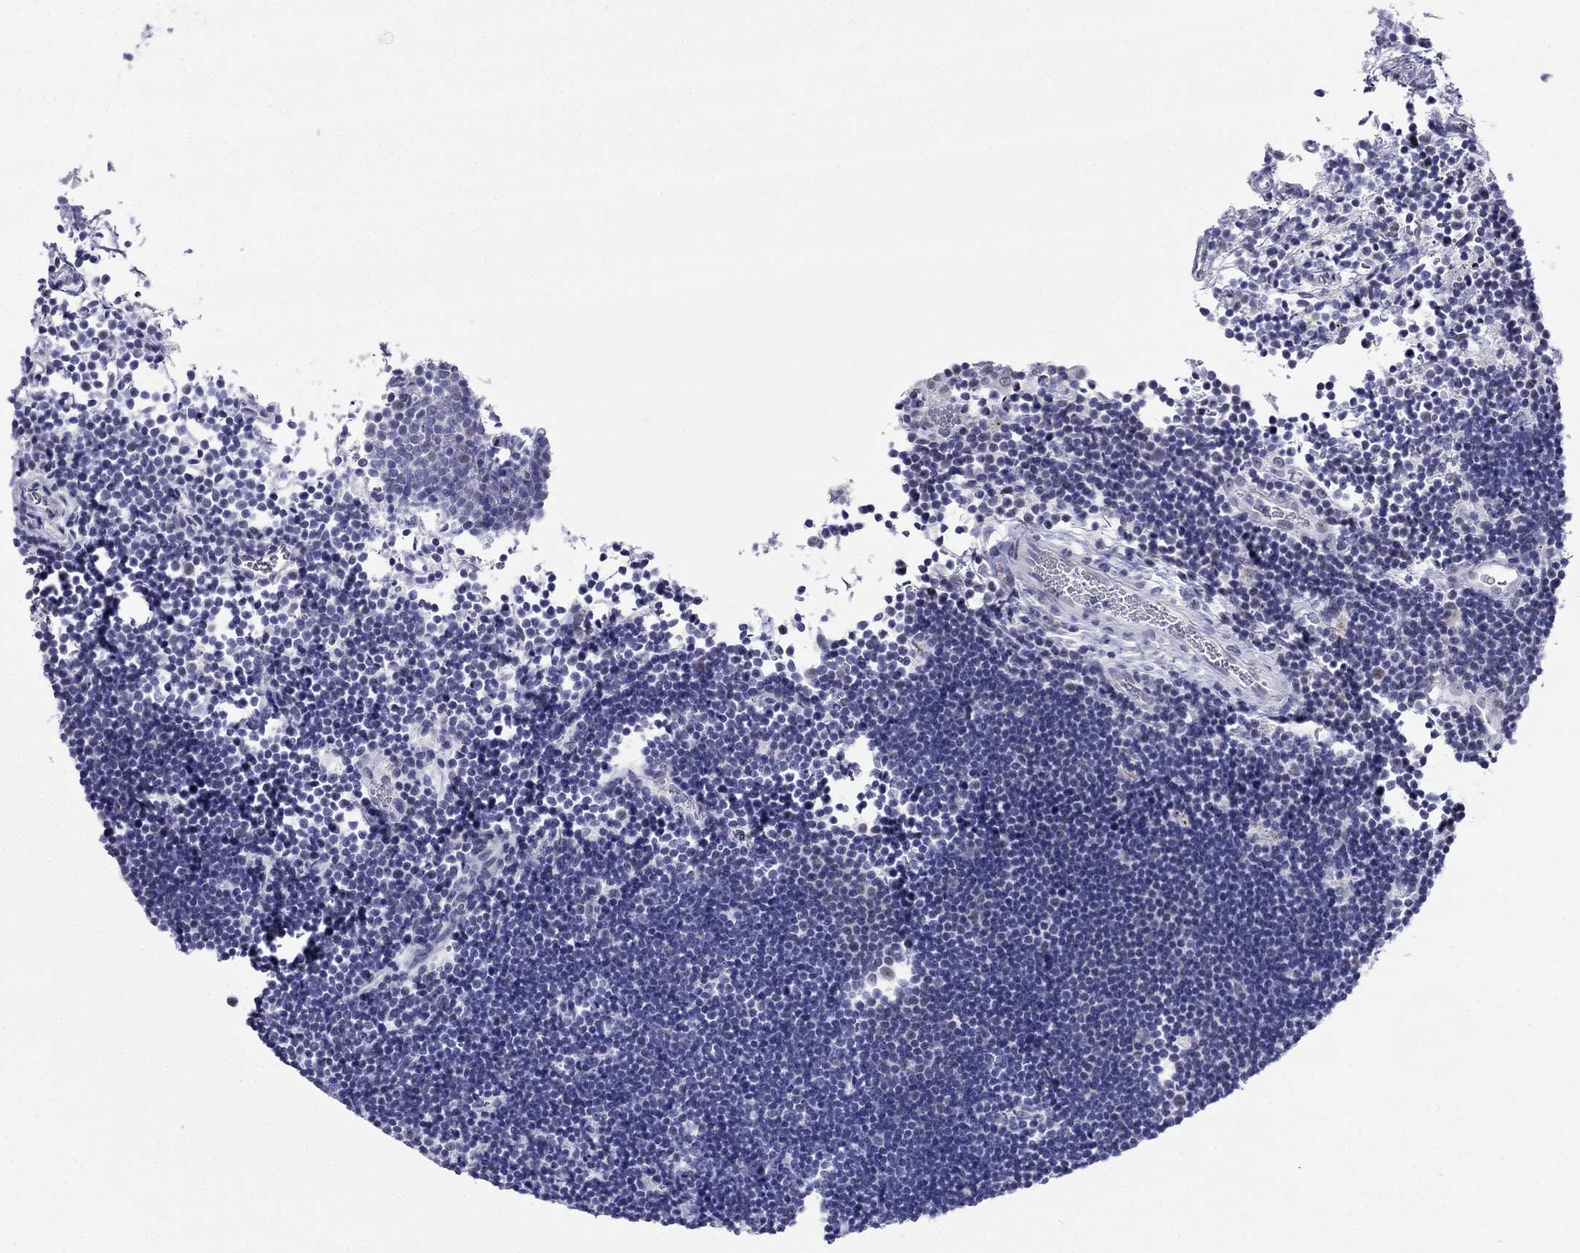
{"staining": {"intensity": "negative", "quantity": "none", "location": "none"}, "tissue": "lymphoma", "cell_type": "Tumor cells", "image_type": "cancer", "snomed": [{"axis": "morphology", "description": "Malignant lymphoma, non-Hodgkin's type, Low grade"}, {"axis": "topography", "description": "Brain"}], "caption": "Tumor cells are negative for brown protein staining in lymphoma. Brightfield microscopy of immunohistochemistry (IHC) stained with DAB (brown) and hematoxylin (blue), captured at high magnification.", "gene": "PPM1G", "patient": {"sex": "female", "age": 66}}